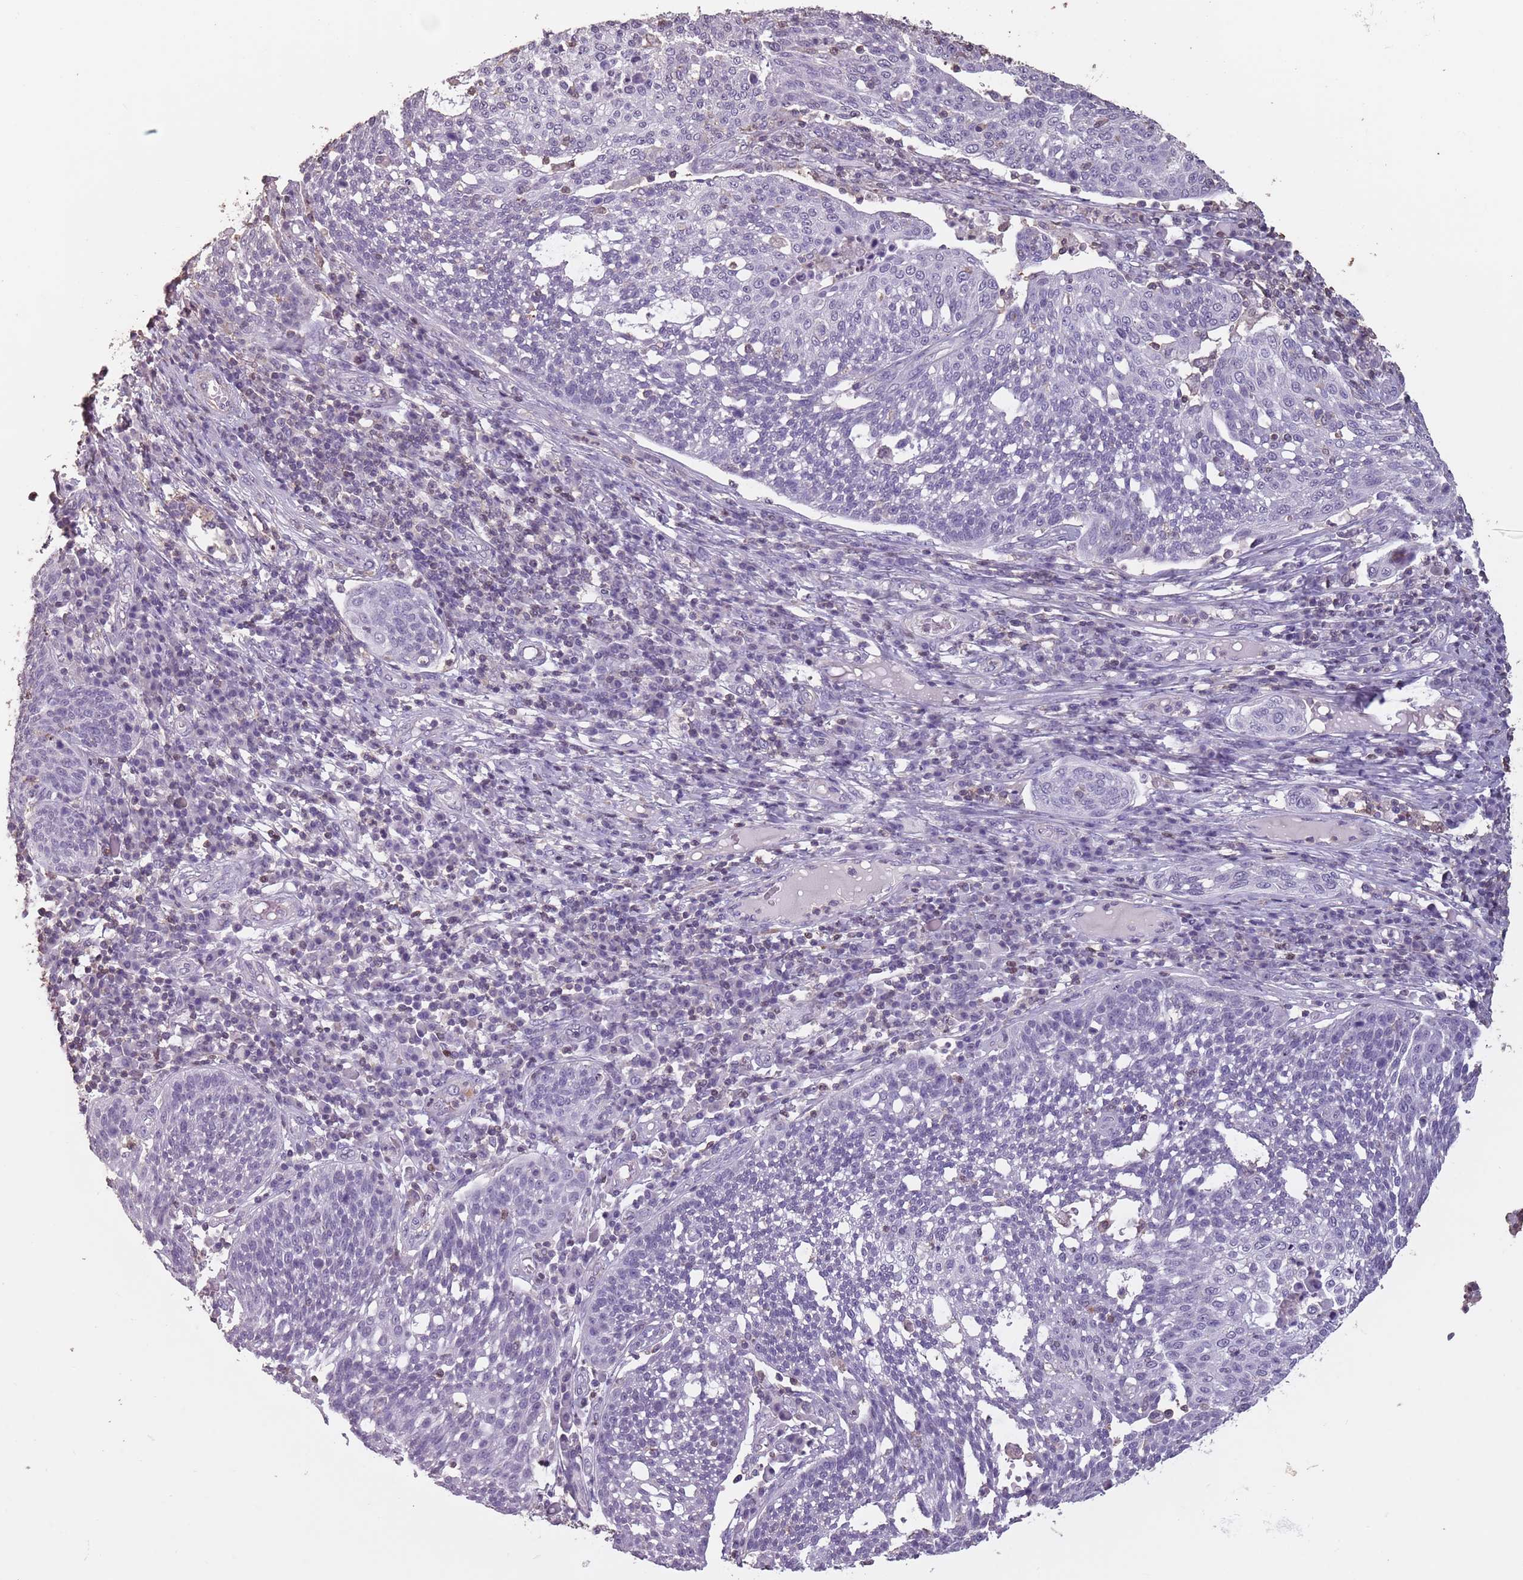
{"staining": {"intensity": "negative", "quantity": "none", "location": "none"}, "tissue": "cervical cancer", "cell_type": "Tumor cells", "image_type": "cancer", "snomed": [{"axis": "morphology", "description": "Squamous cell carcinoma, NOS"}, {"axis": "topography", "description": "Cervix"}], "caption": "Tumor cells show no significant protein staining in cervical squamous cell carcinoma. The staining is performed using DAB brown chromogen with nuclei counter-stained in using hematoxylin.", "gene": "SUN5", "patient": {"sex": "female", "age": 34}}